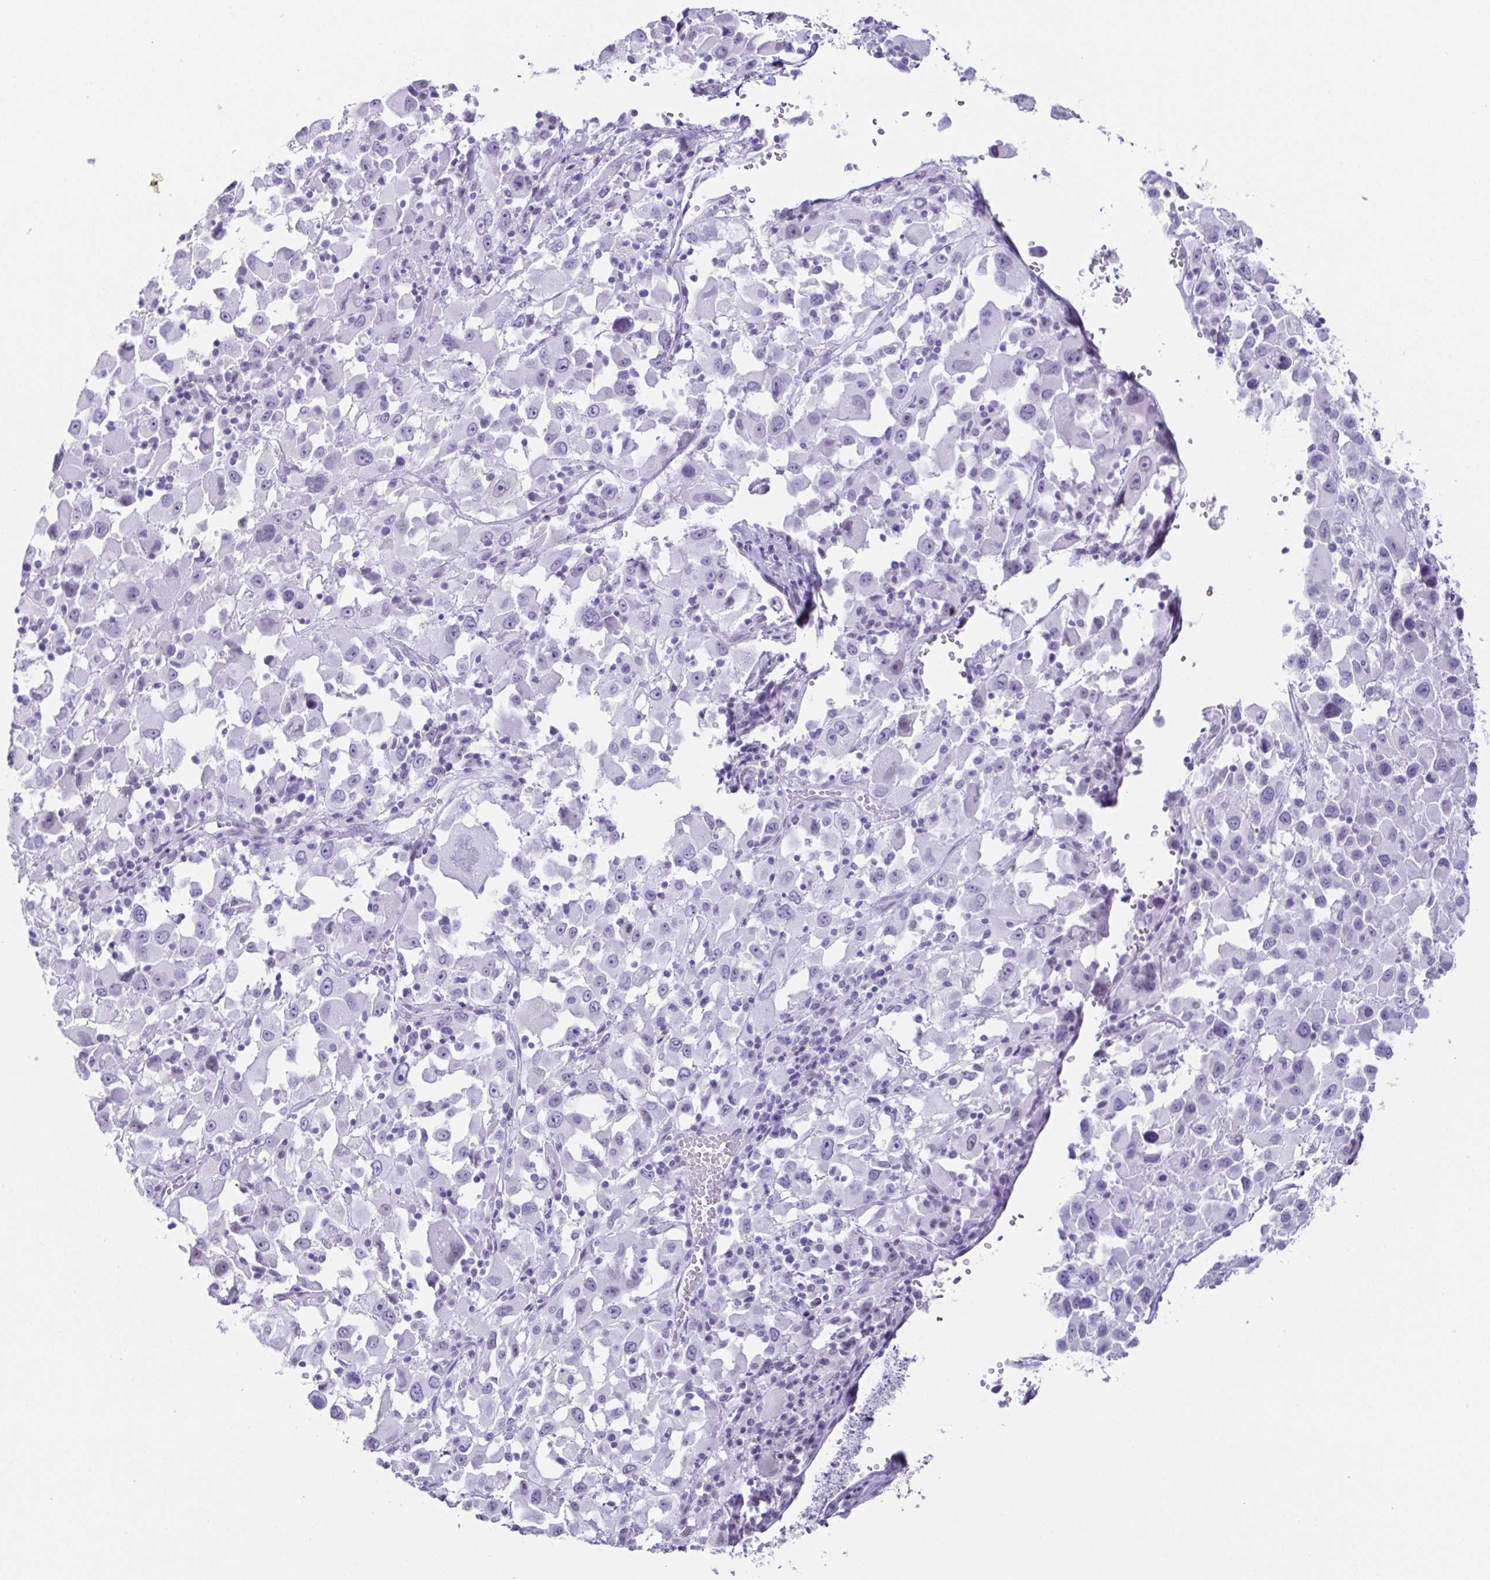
{"staining": {"intensity": "negative", "quantity": "none", "location": "none"}, "tissue": "melanoma", "cell_type": "Tumor cells", "image_type": "cancer", "snomed": [{"axis": "morphology", "description": "Malignant melanoma, Metastatic site"}, {"axis": "topography", "description": "Soft tissue"}], "caption": "A histopathology image of human malignant melanoma (metastatic site) is negative for staining in tumor cells. (Stains: DAB (3,3'-diaminobenzidine) IHC with hematoxylin counter stain, Microscopy: brightfield microscopy at high magnification).", "gene": "ESX1", "patient": {"sex": "male", "age": 50}}